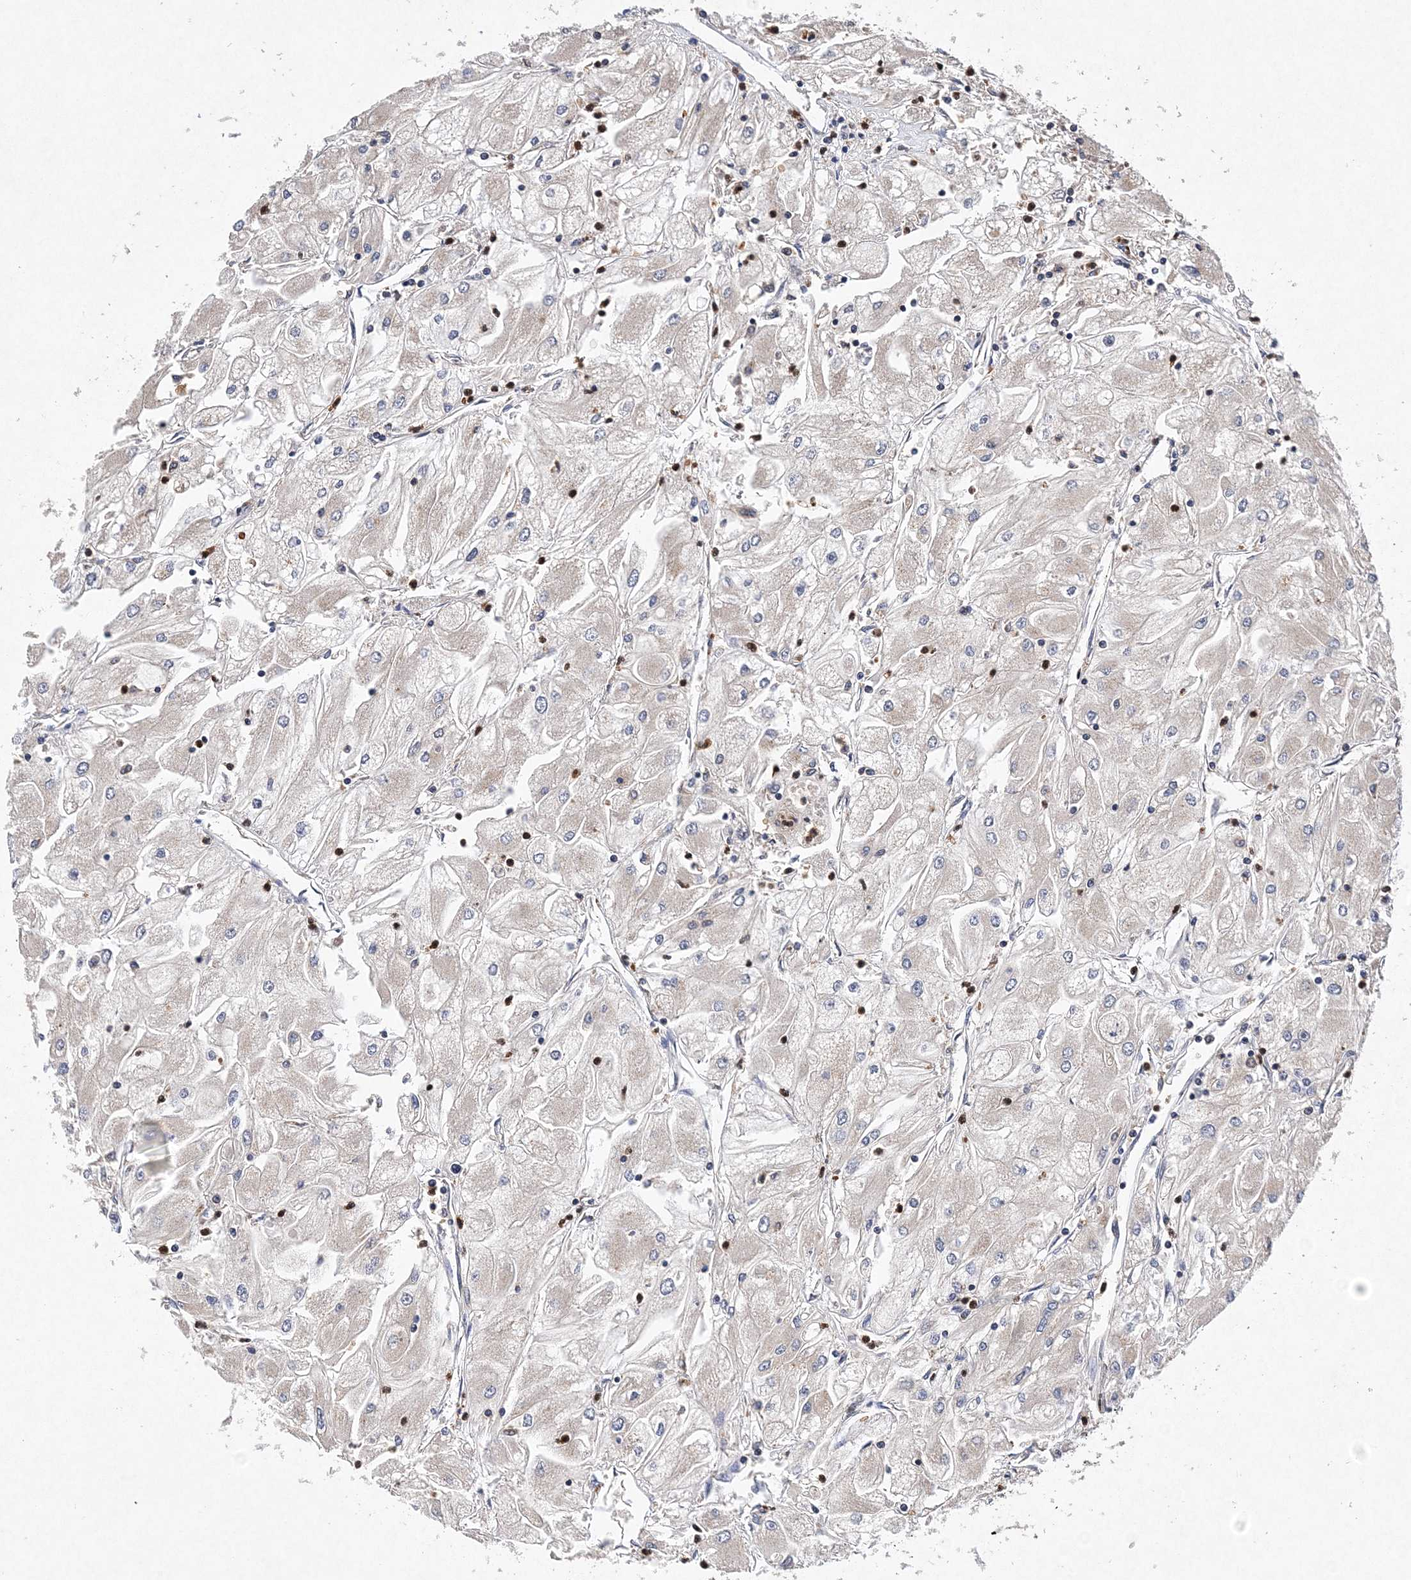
{"staining": {"intensity": "negative", "quantity": "none", "location": "none"}, "tissue": "renal cancer", "cell_type": "Tumor cells", "image_type": "cancer", "snomed": [{"axis": "morphology", "description": "Adenocarcinoma, NOS"}, {"axis": "topography", "description": "Kidney"}], "caption": "Immunohistochemical staining of human renal adenocarcinoma reveals no significant staining in tumor cells.", "gene": "PROSER1", "patient": {"sex": "male", "age": 80}}